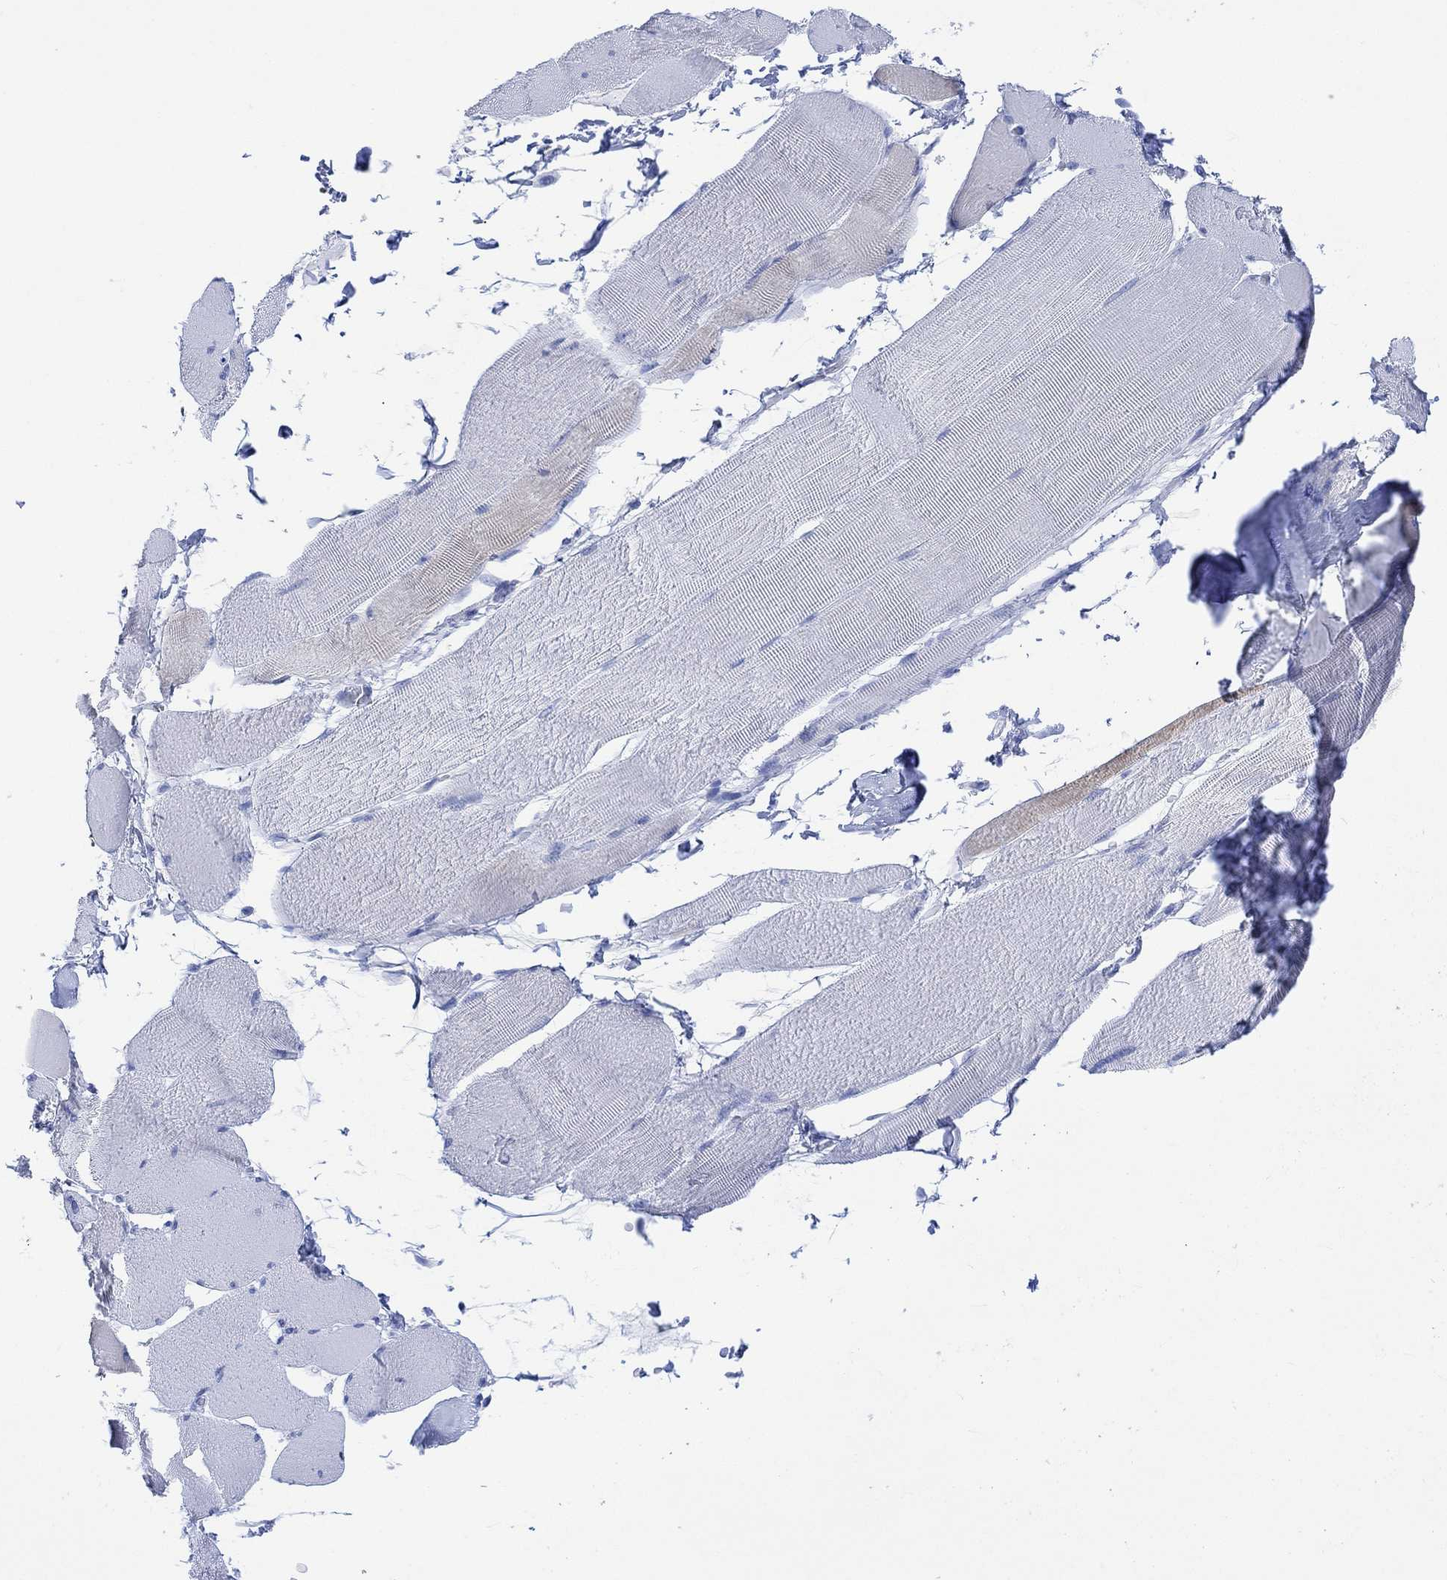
{"staining": {"intensity": "negative", "quantity": "none", "location": "none"}, "tissue": "skeletal muscle", "cell_type": "Myocytes", "image_type": "normal", "snomed": [{"axis": "morphology", "description": "Normal tissue, NOS"}, {"axis": "topography", "description": "Skeletal muscle"}], "caption": "An immunohistochemistry (IHC) photomicrograph of unremarkable skeletal muscle is shown. There is no staining in myocytes of skeletal muscle. Brightfield microscopy of immunohistochemistry stained with DAB (3,3'-diaminobenzidine) (brown) and hematoxylin (blue), captured at high magnification.", "gene": "CELF4", "patient": {"sex": "male", "age": 56}}